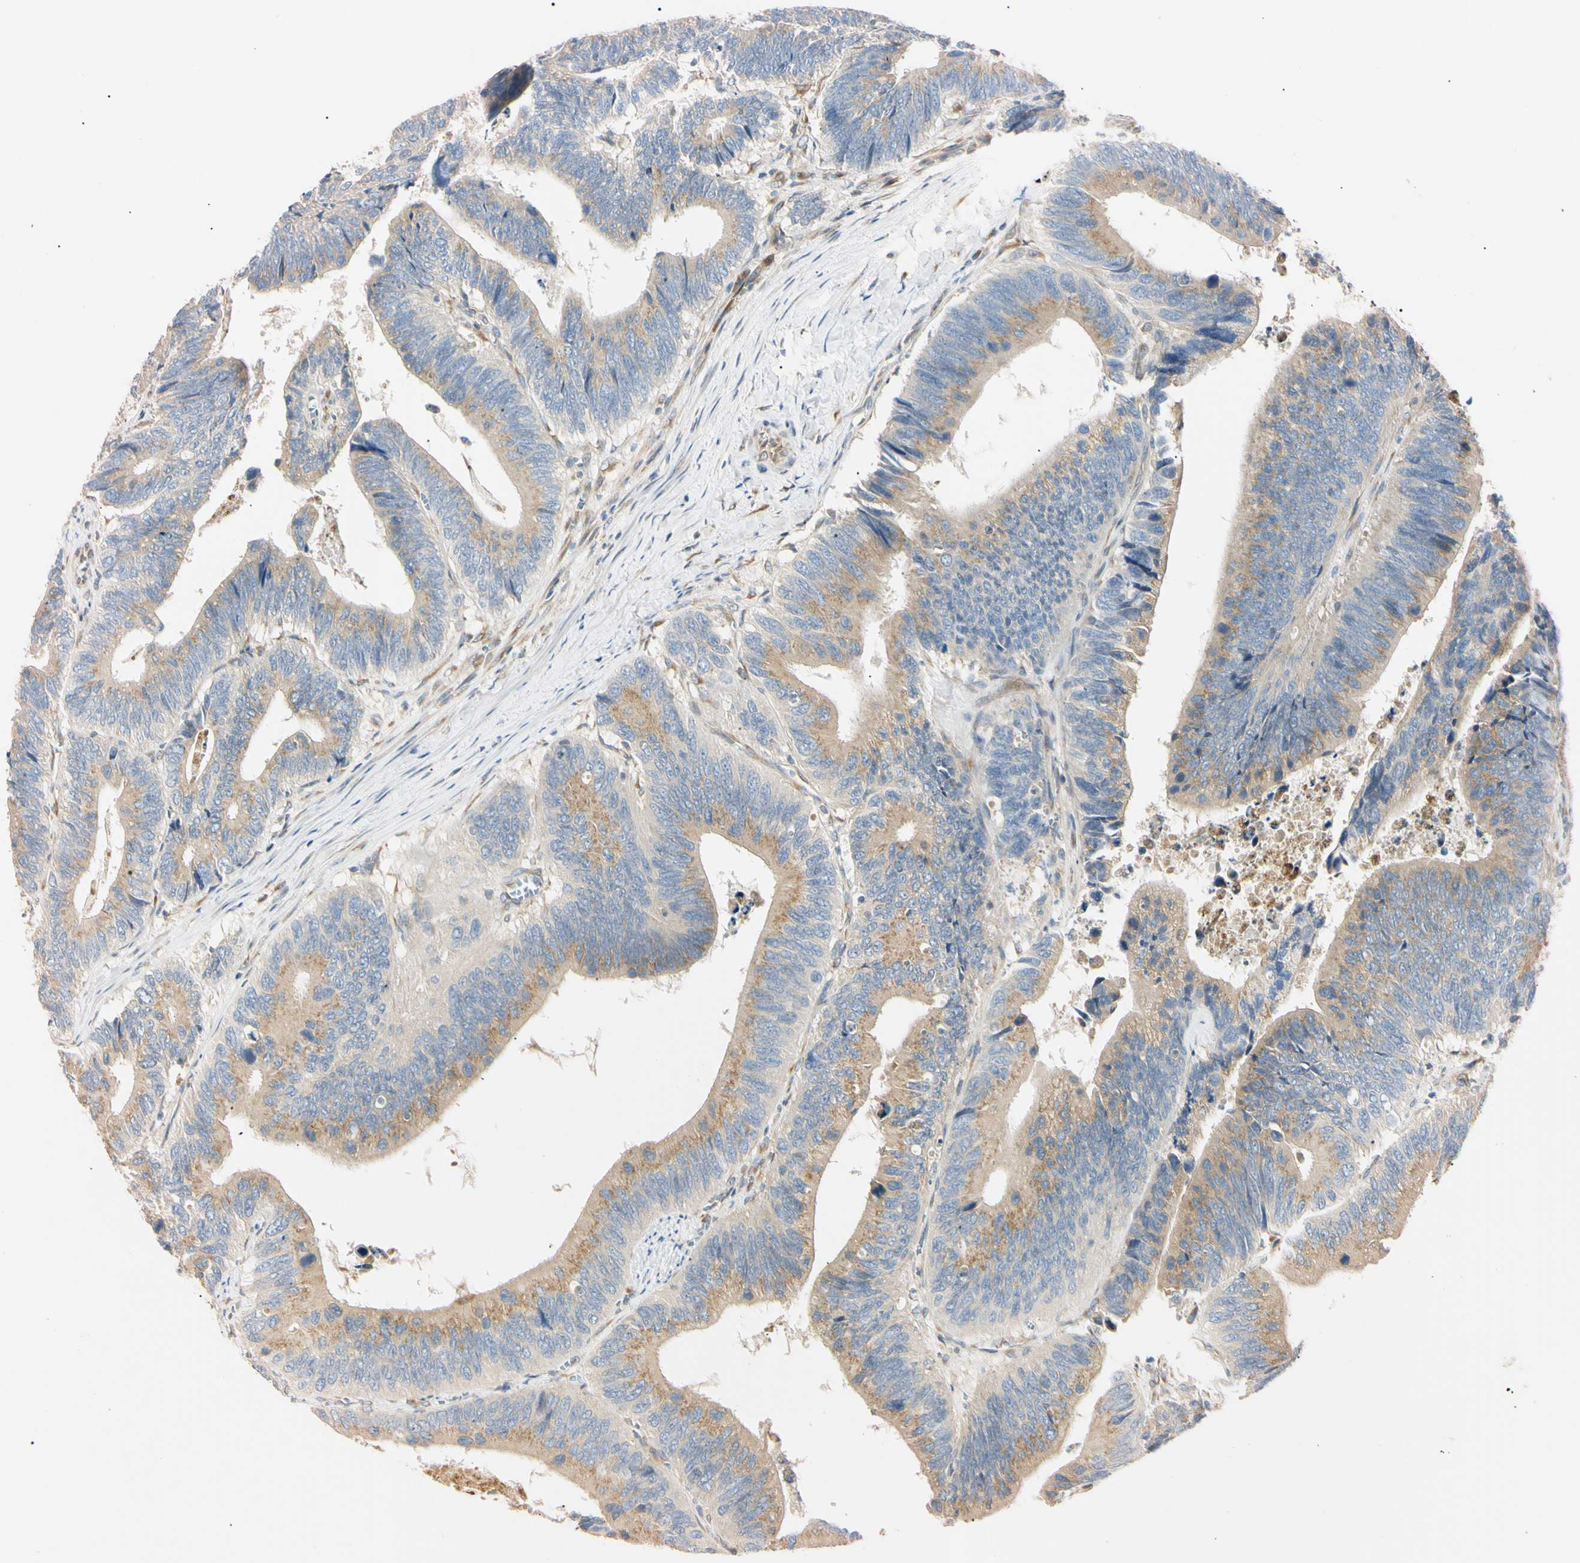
{"staining": {"intensity": "weak", "quantity": ">75%", "location": "cytoplasmic/membranous"}, "tissue": "colorectal cancer", "cell_type": "Tumor cells", "image_type": "cancer", "snomed": [{"axis": "morphology", "description": "Adenocarcinoma, NOS"}, {"axis": "topography", "description": "Colon"}], "caption": "Immunohistochemical staining of human adenocarcinoma (colorectal) displays low levels of weak cytoplasmic/membranous protein staining in about >75% of tumor cells.", "gene": "IER3IP1", "patient": {"sex": "male", "age": 72}}